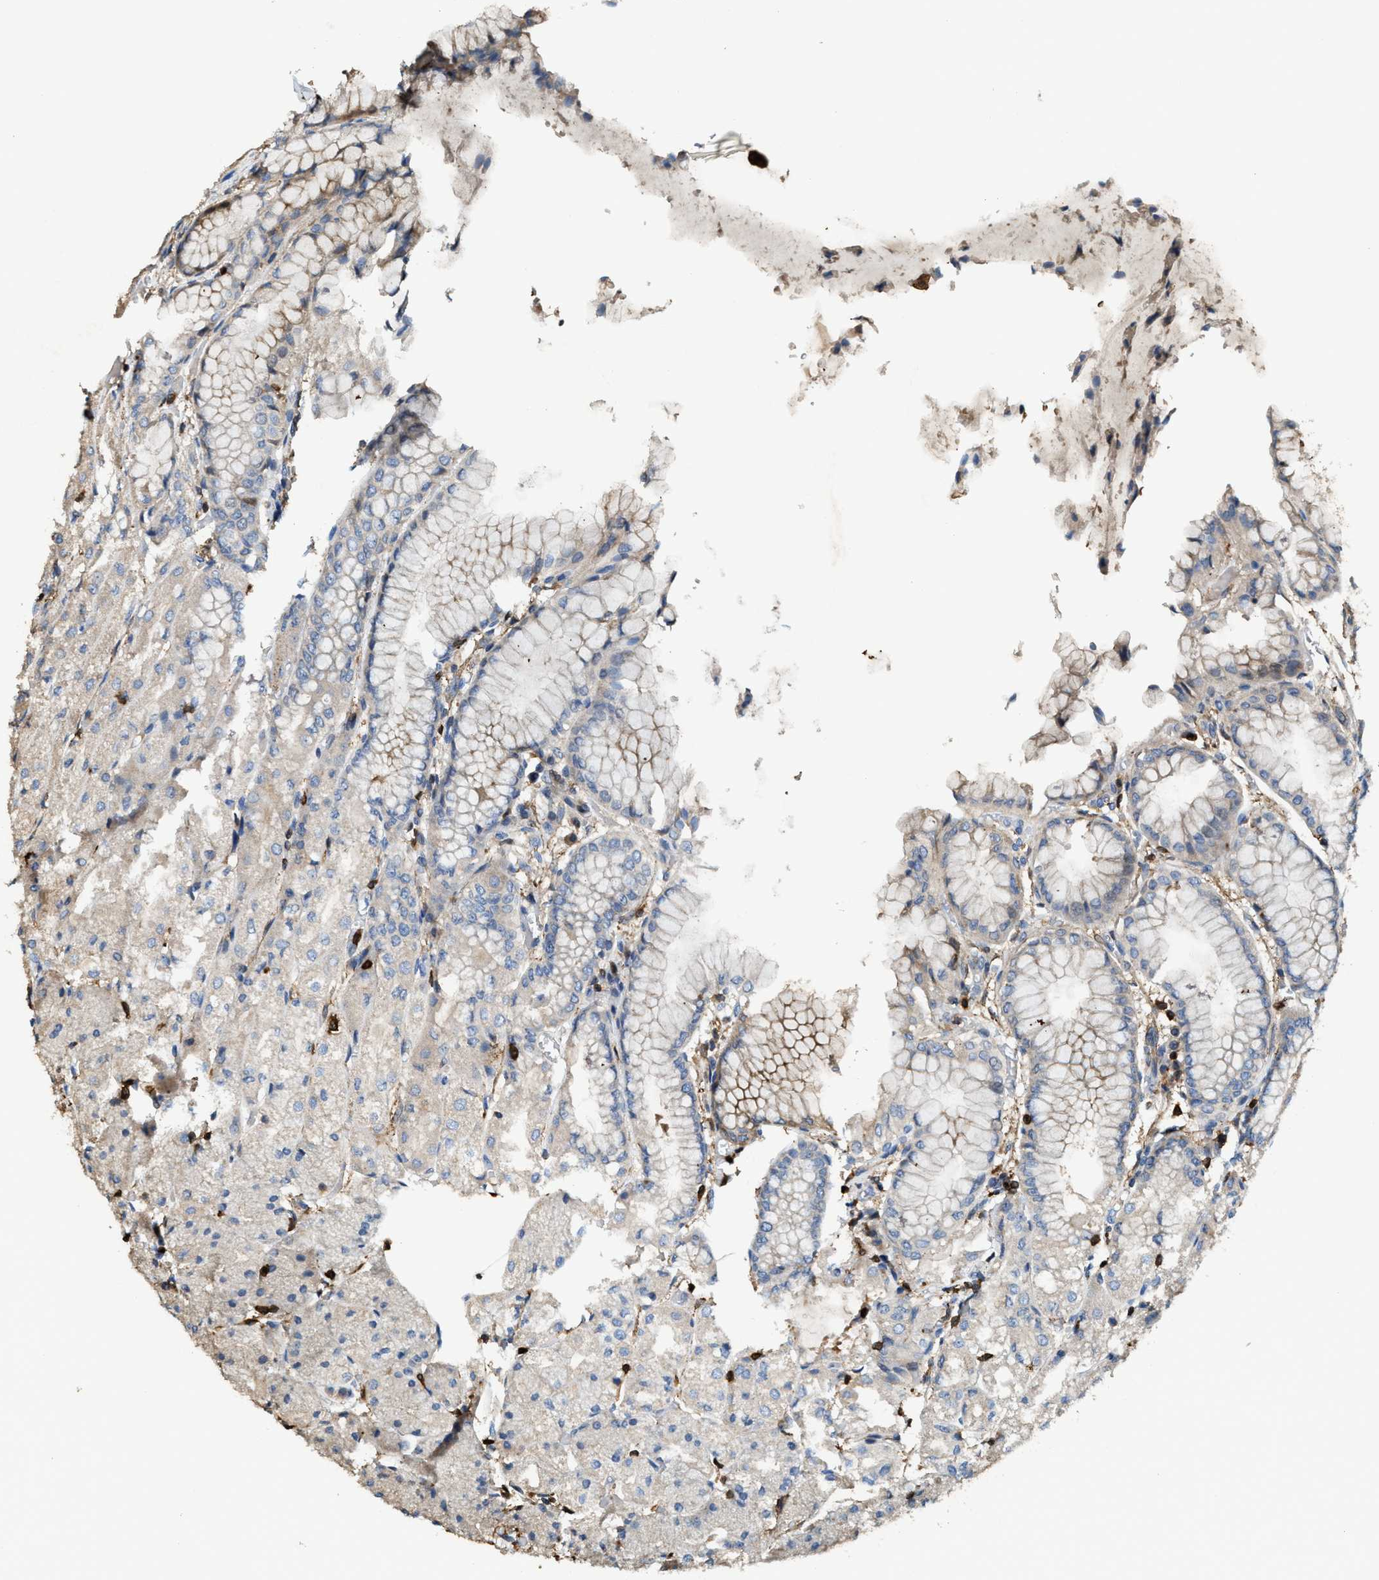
{"staining": {"intensity": "negative", "quantity": "none", "location": "none"}, "tissue": "stomach", "cell_type": "Glandular cells", "image_type": "normal", "snomed": [{"axis": "morphology", "description": "Normal tissue, NOS"}, {"axis": "topography", "description": "Stomach, upper"}], "caption": "The image reveals no significant expression in glandular cells of stomach.", "gene": "SERPINB5", "patient": {"sex": "male", "age": 72}}